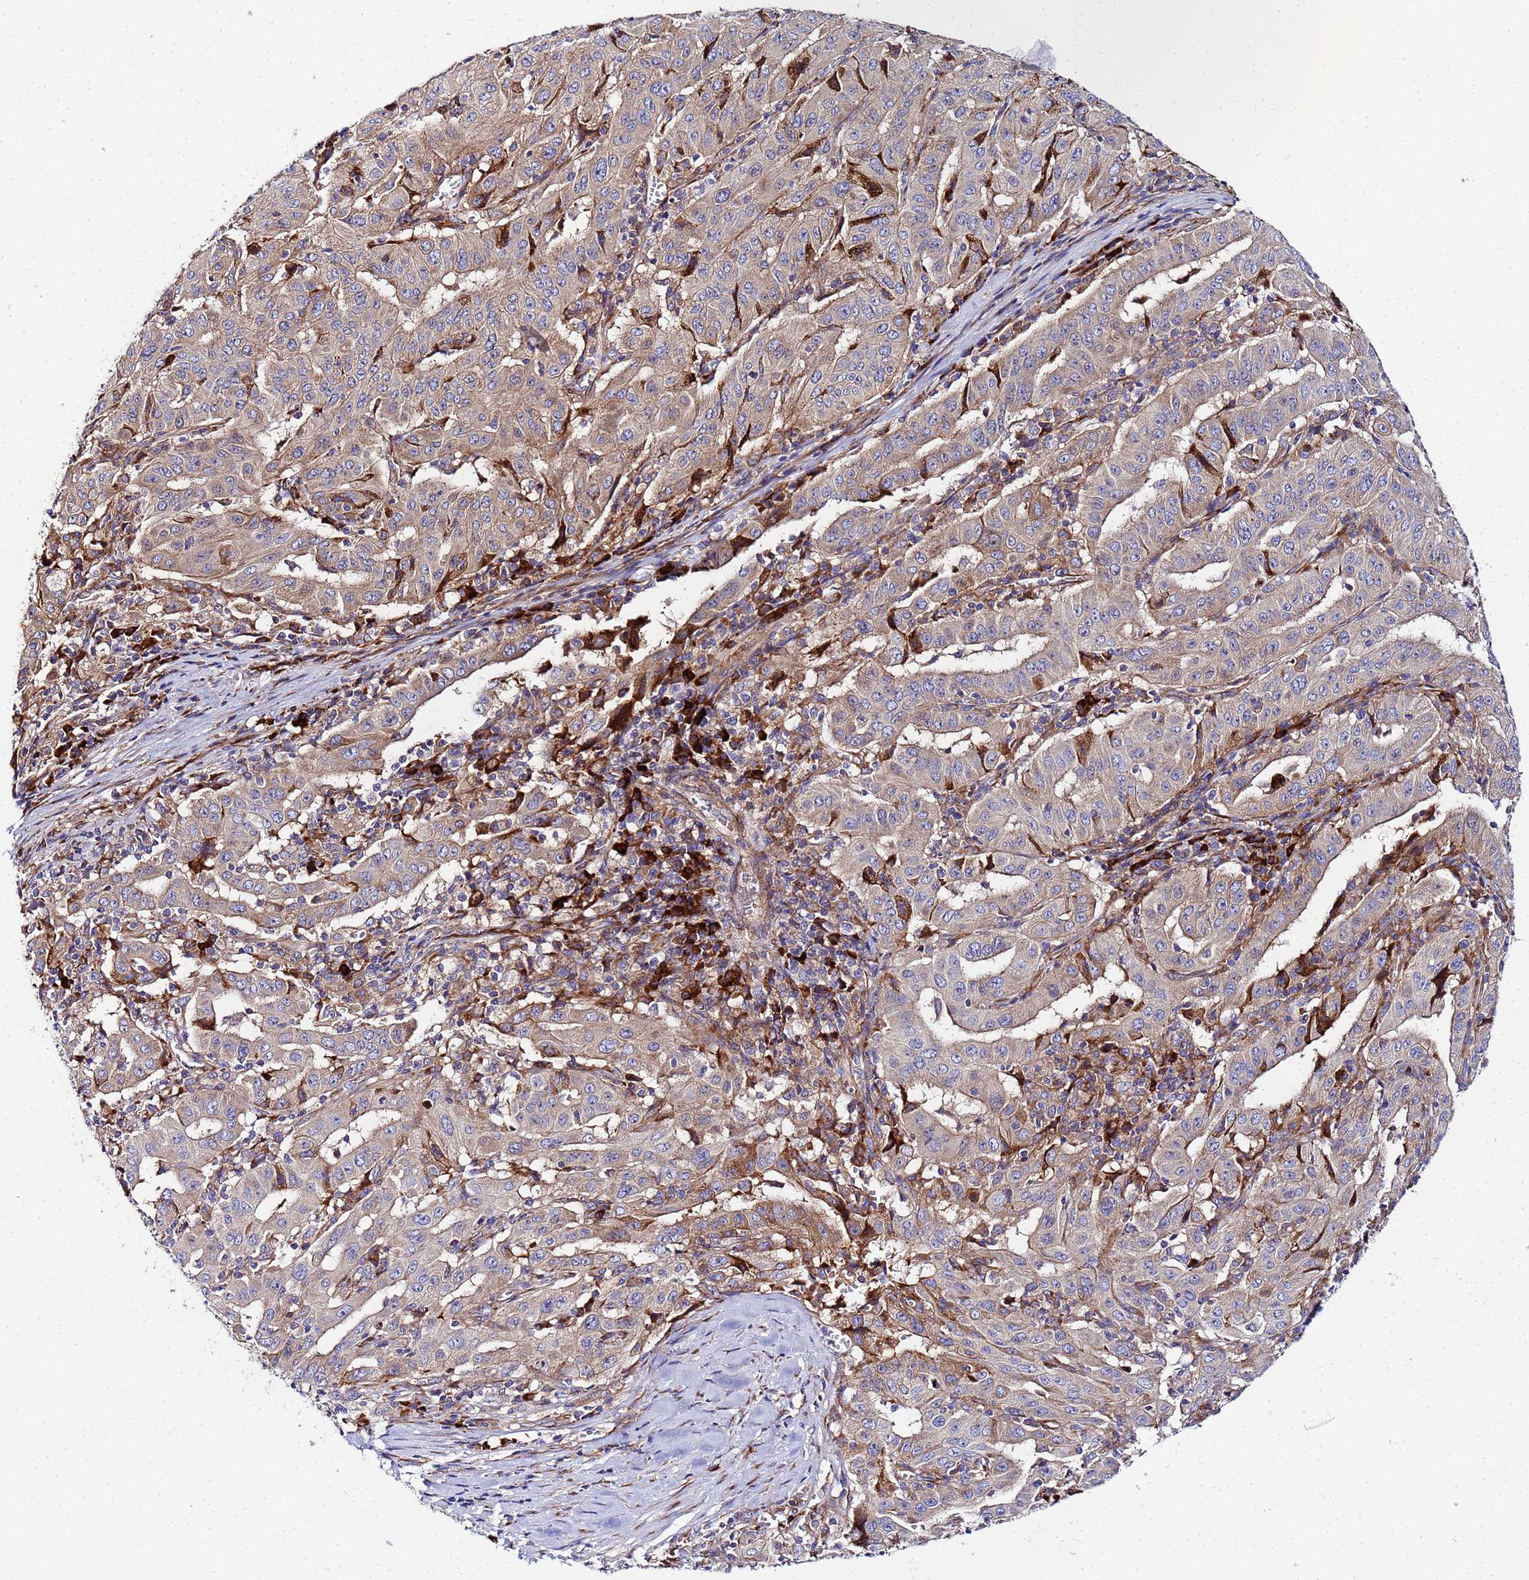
{"staining": {"intensity": "weak", "quantity": ">75%", "location": "cytoplasmic/membranous"}, "tissue": "pancreatic cancer", "cell_type": "Tumor cells", "image_type": "cancer", "snomed": [{"axis": "morphology", "description": "Adenocarcinoma, NOS"}, {"axis": "topography", "description": "Pancreas"}], "caption": "This micrograph shows immunohistochemistry (IHC) staining of human adenocarcinoma (pancreatic), with low weak cytoplasmic/membranous staining in about >75% of tumor cells.", "gene": "POM121", "patient": {"sex": "male", "age": 63}}